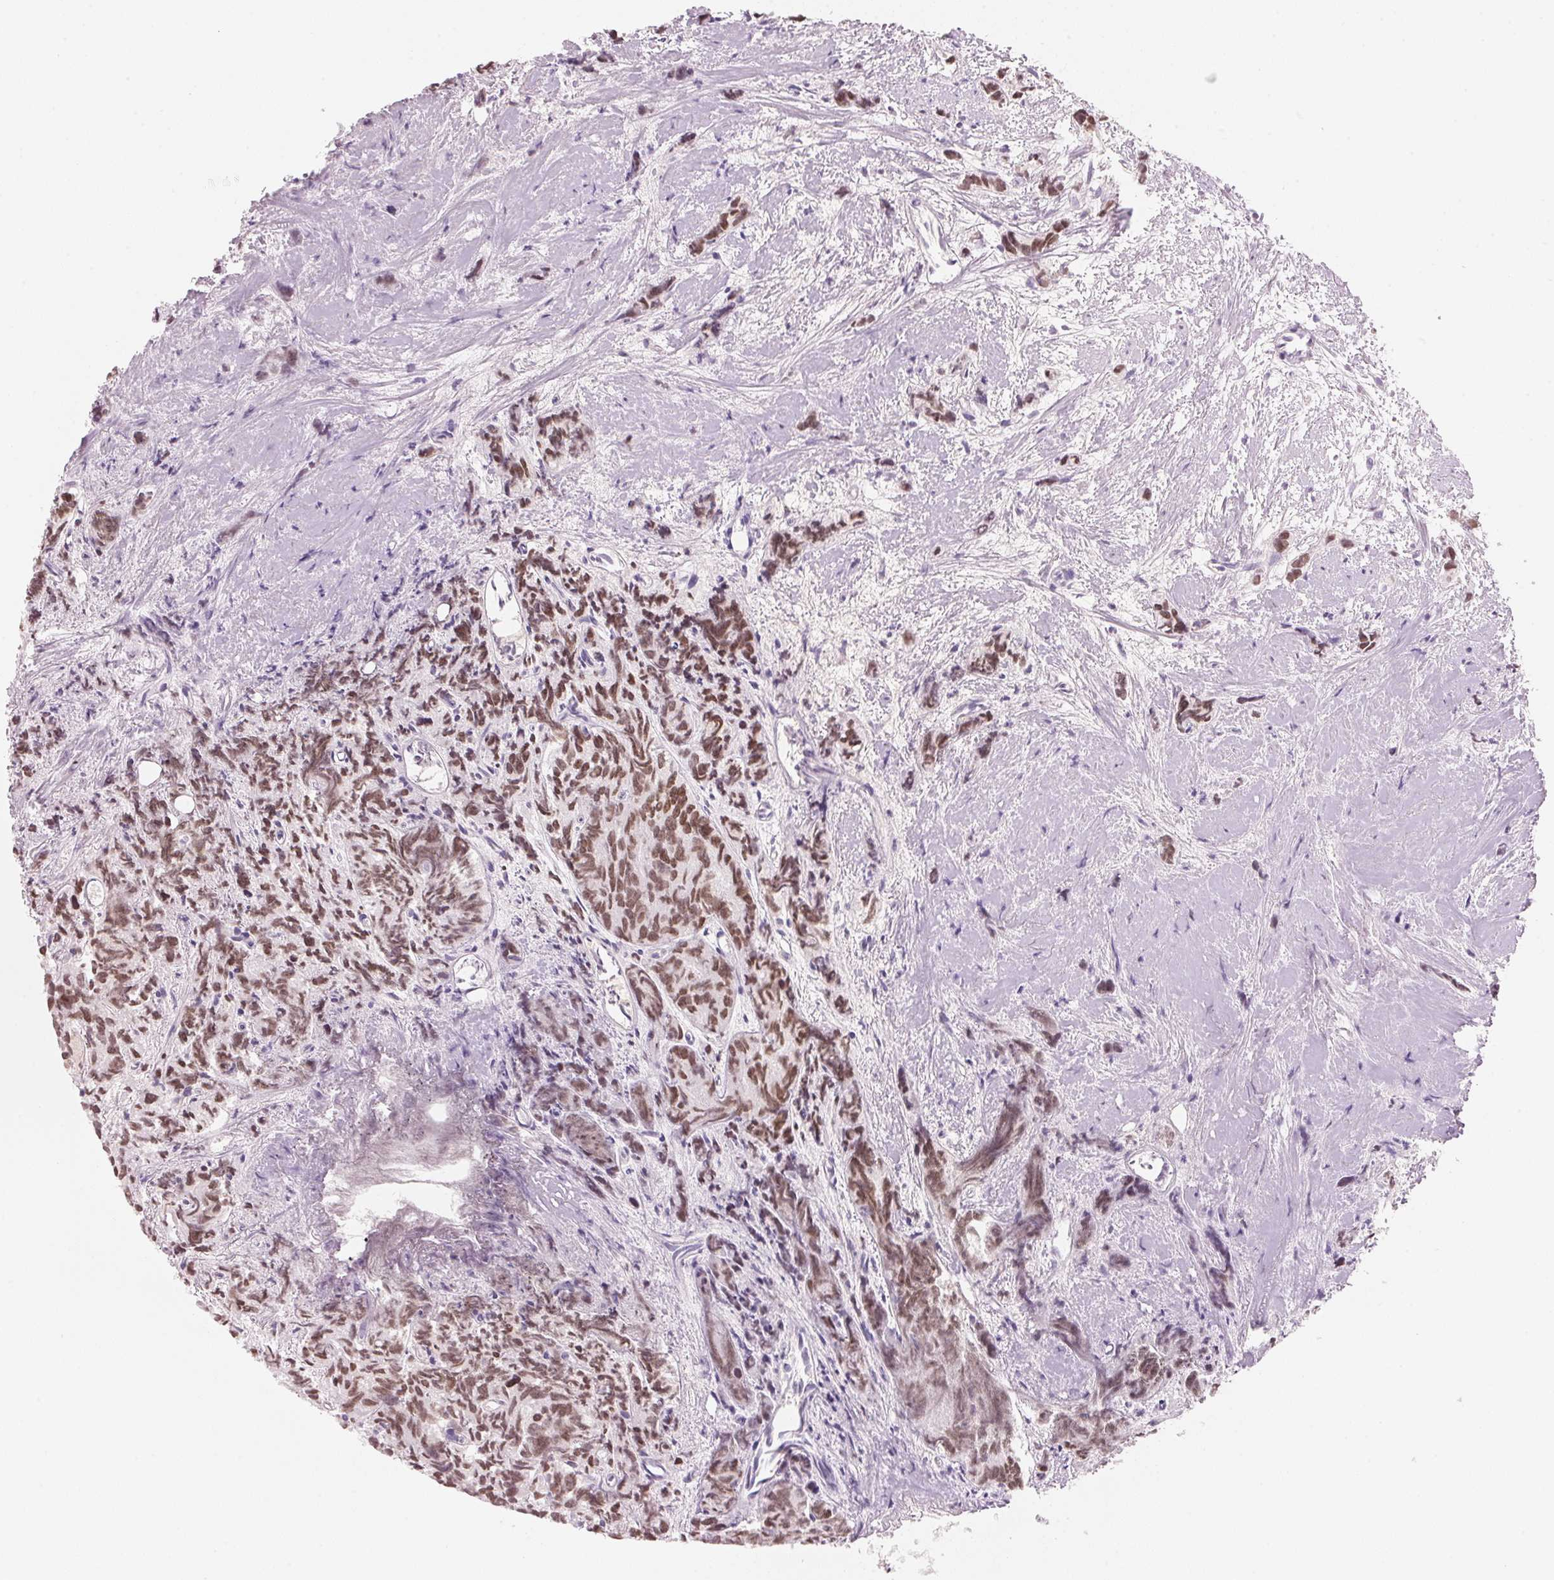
{"staining": {"intensity": "moderate", "quantity": ">75%", "location": "nuclear"}, "tissue": "prostate cancer", "cell_type": "Tumor cells", "image_type": "cancer", "snomed": [{"axis": "morphology", "description": "Adenocarcinoma, High grade"}, {"axis": "topography", "description": "Prostate"}], "caption": "Protein analysis of prostate cancer (adenocarcinoma (high-grade)) tissue shows moderate nuclear positivity in about >75% of tumor cells. (brown staining indicates protein expression, while blue staining denotes nuclei).", "gene": "HOXB13", "patient": {"sex": "male", "age": 77}}